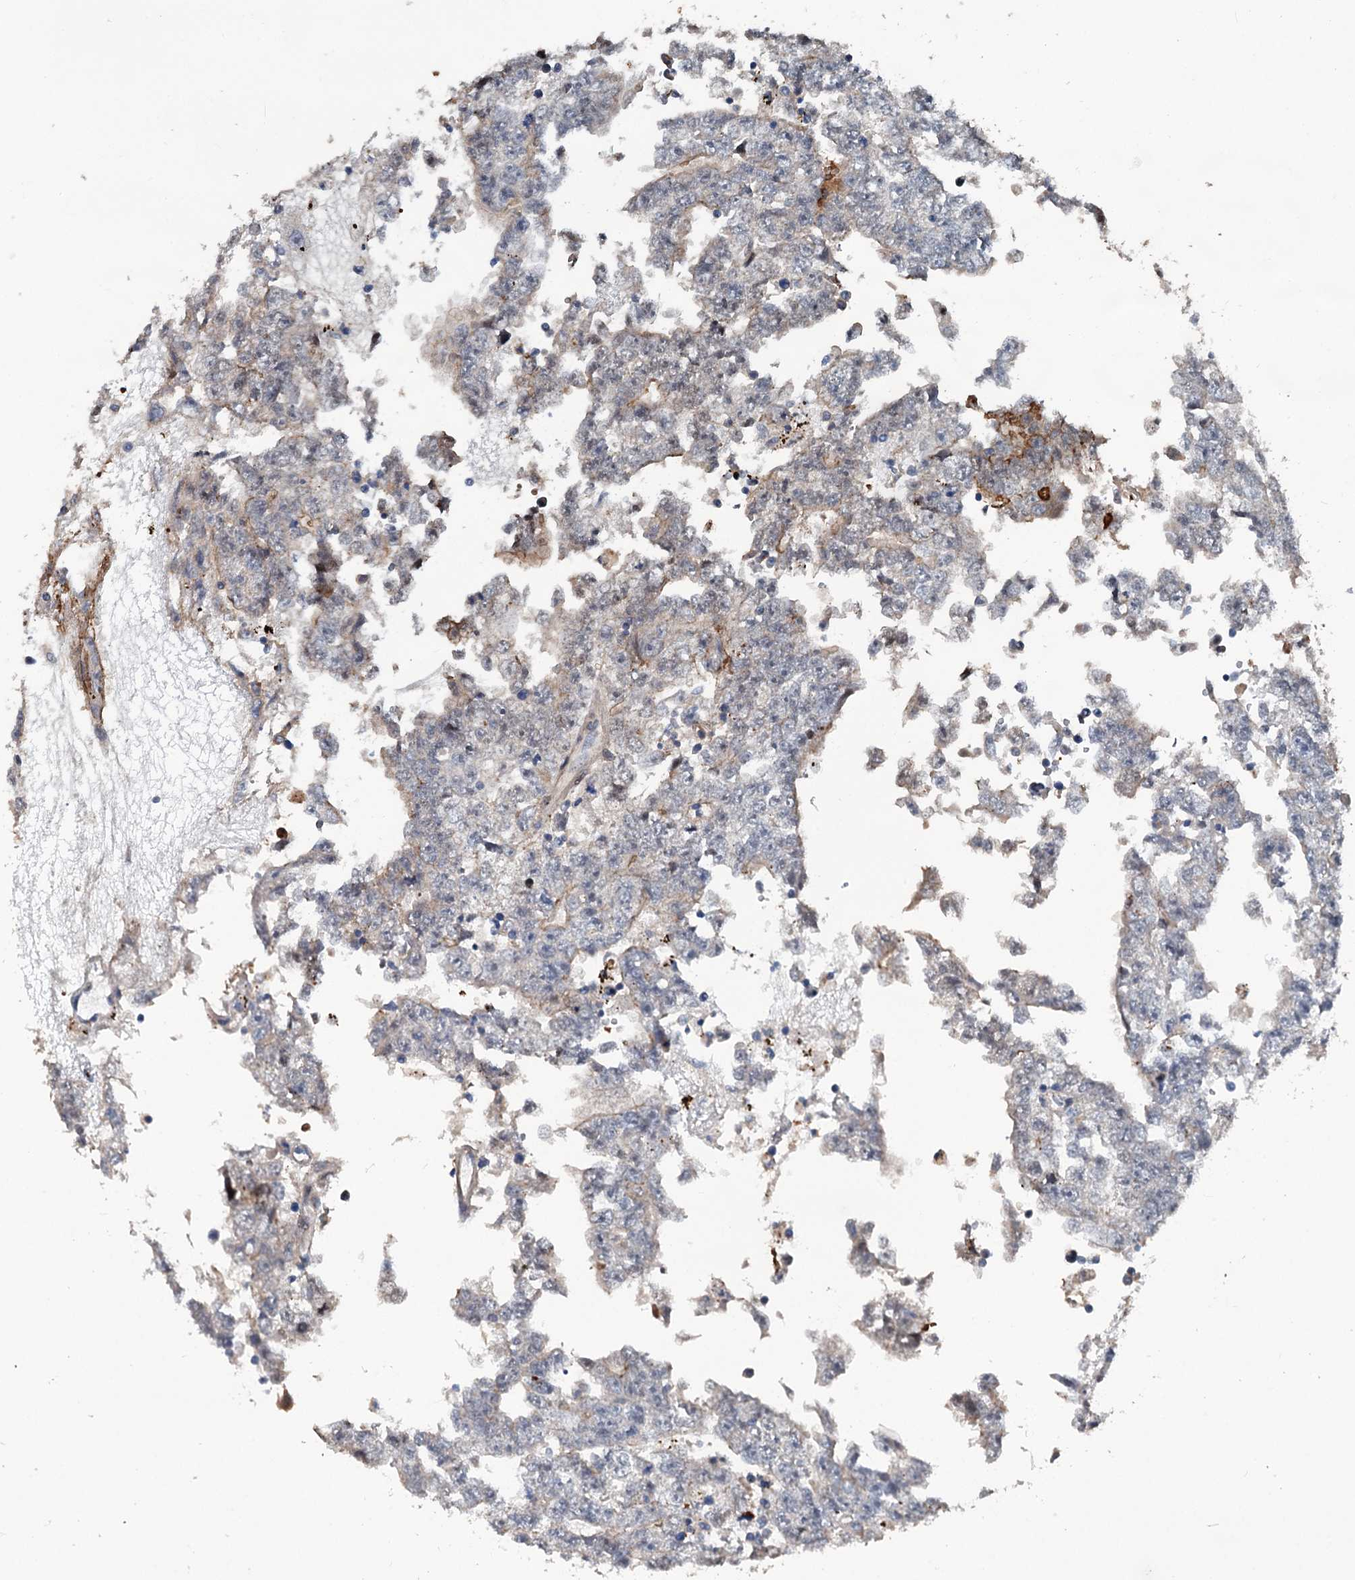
{"staining": {"intensity": "negative", "quantity": "none", "location": "none"}, "tissue": "testis cancer", "cell_type": "Tumor cells", "image_type": "cancer", "snomed": [{"axis": "morphology", "description": "Carcinoma, Embryonal, NOS"}, {"axis": "topography", "description": "Testis"}], "caption": "DAB immunohistochemical staining of testis embryonal carcinoma exhibits no significant positivity in tumor cells.", "gene": "TEDC1", "patient": {"sex": "male", "age": 25}}